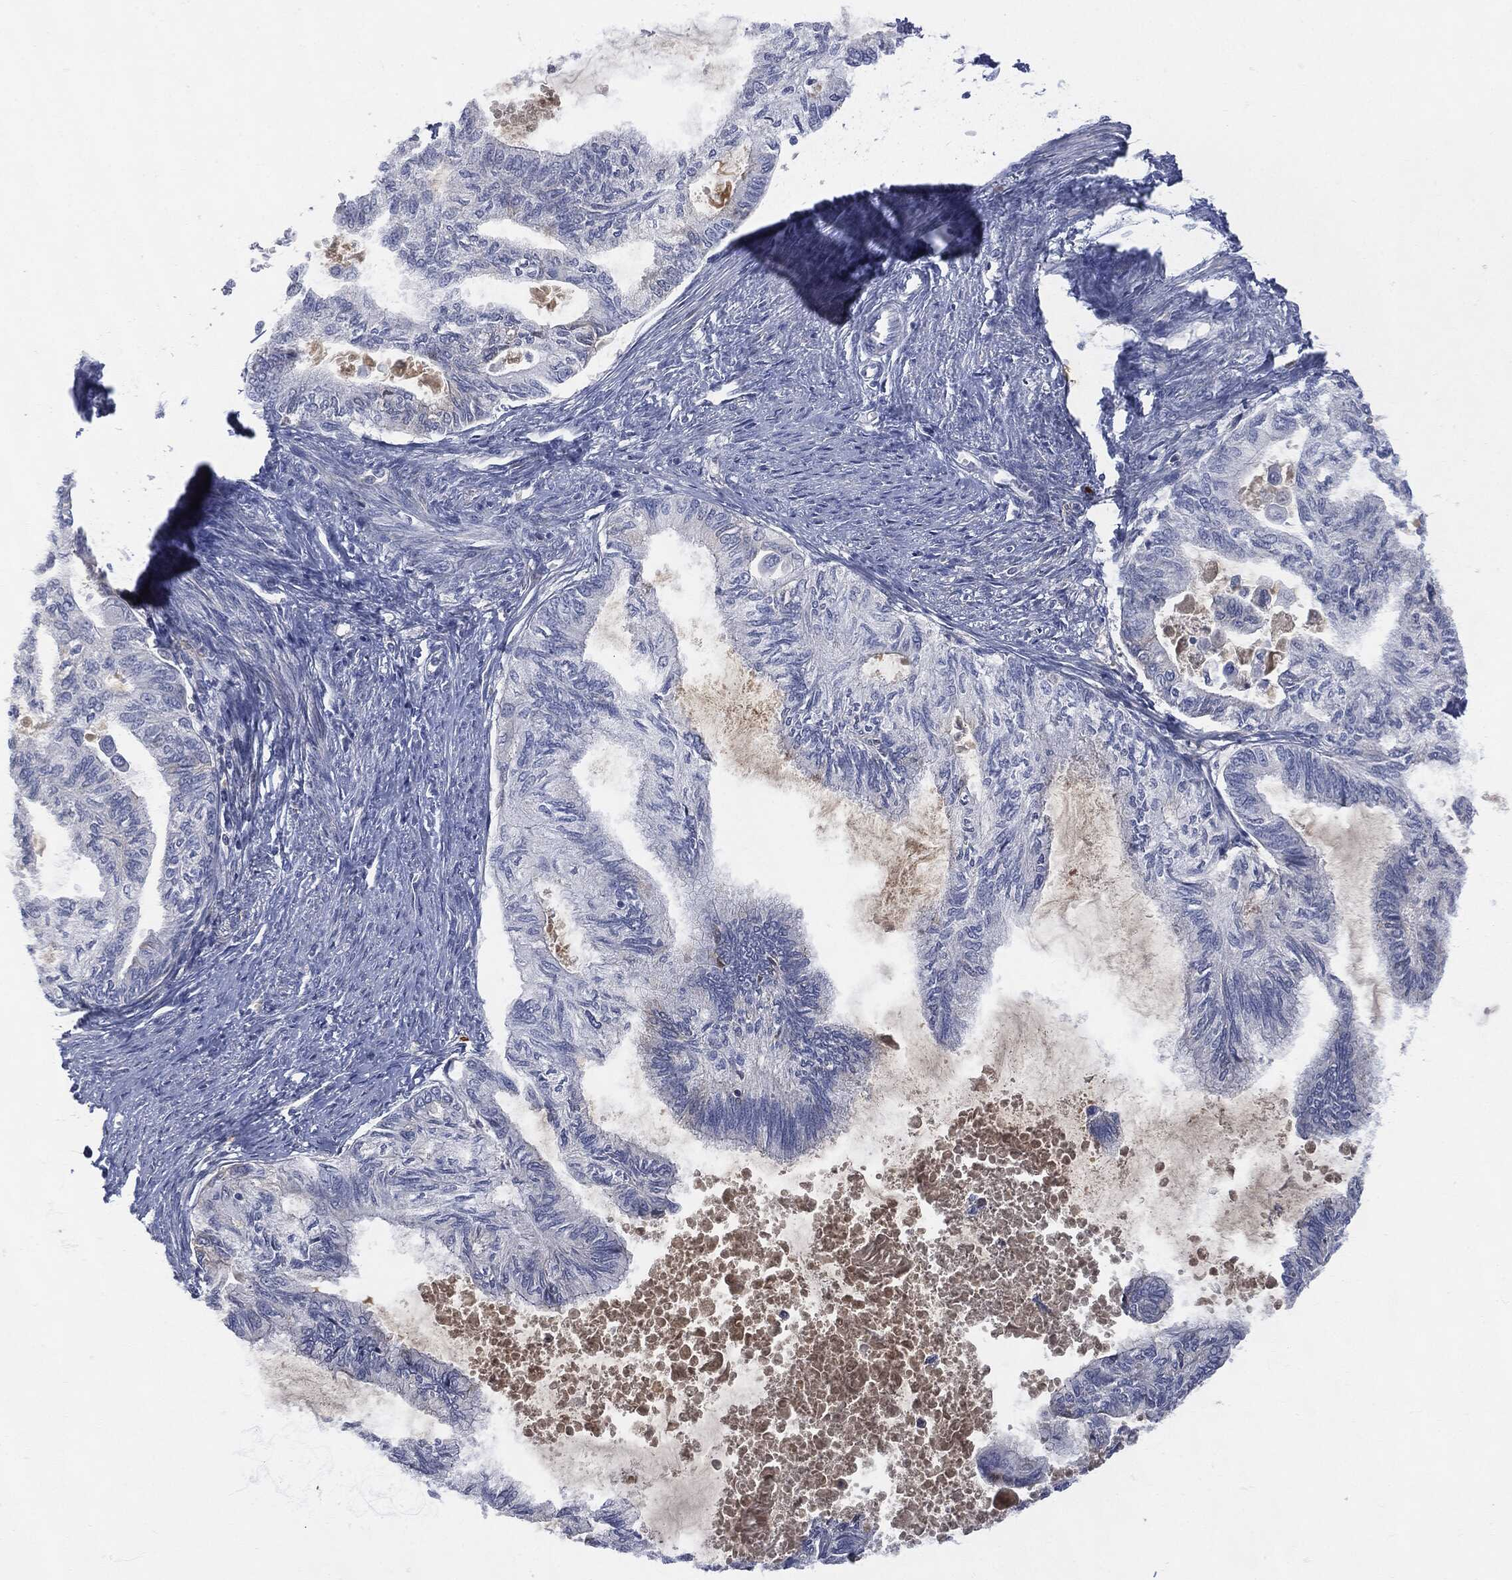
{"staining": {"intensity": "negative", "quantity": "none", "location": "none"}, "tissue": "endometrial cancer", "cell_type": "Tumor cells", "image_type": "cancer", "snomed": [{"axis": "morphology", "description": "Adenocarcinoma, NOS"}, {"axis": "topography", "description": "Endometrium"}], "caption": "An image of human endometrial cancer (adenocarcinoma) is negative for staining in tumor cells.", "gene": "BTK", "patient": {"sex": "female", "age": 86}}